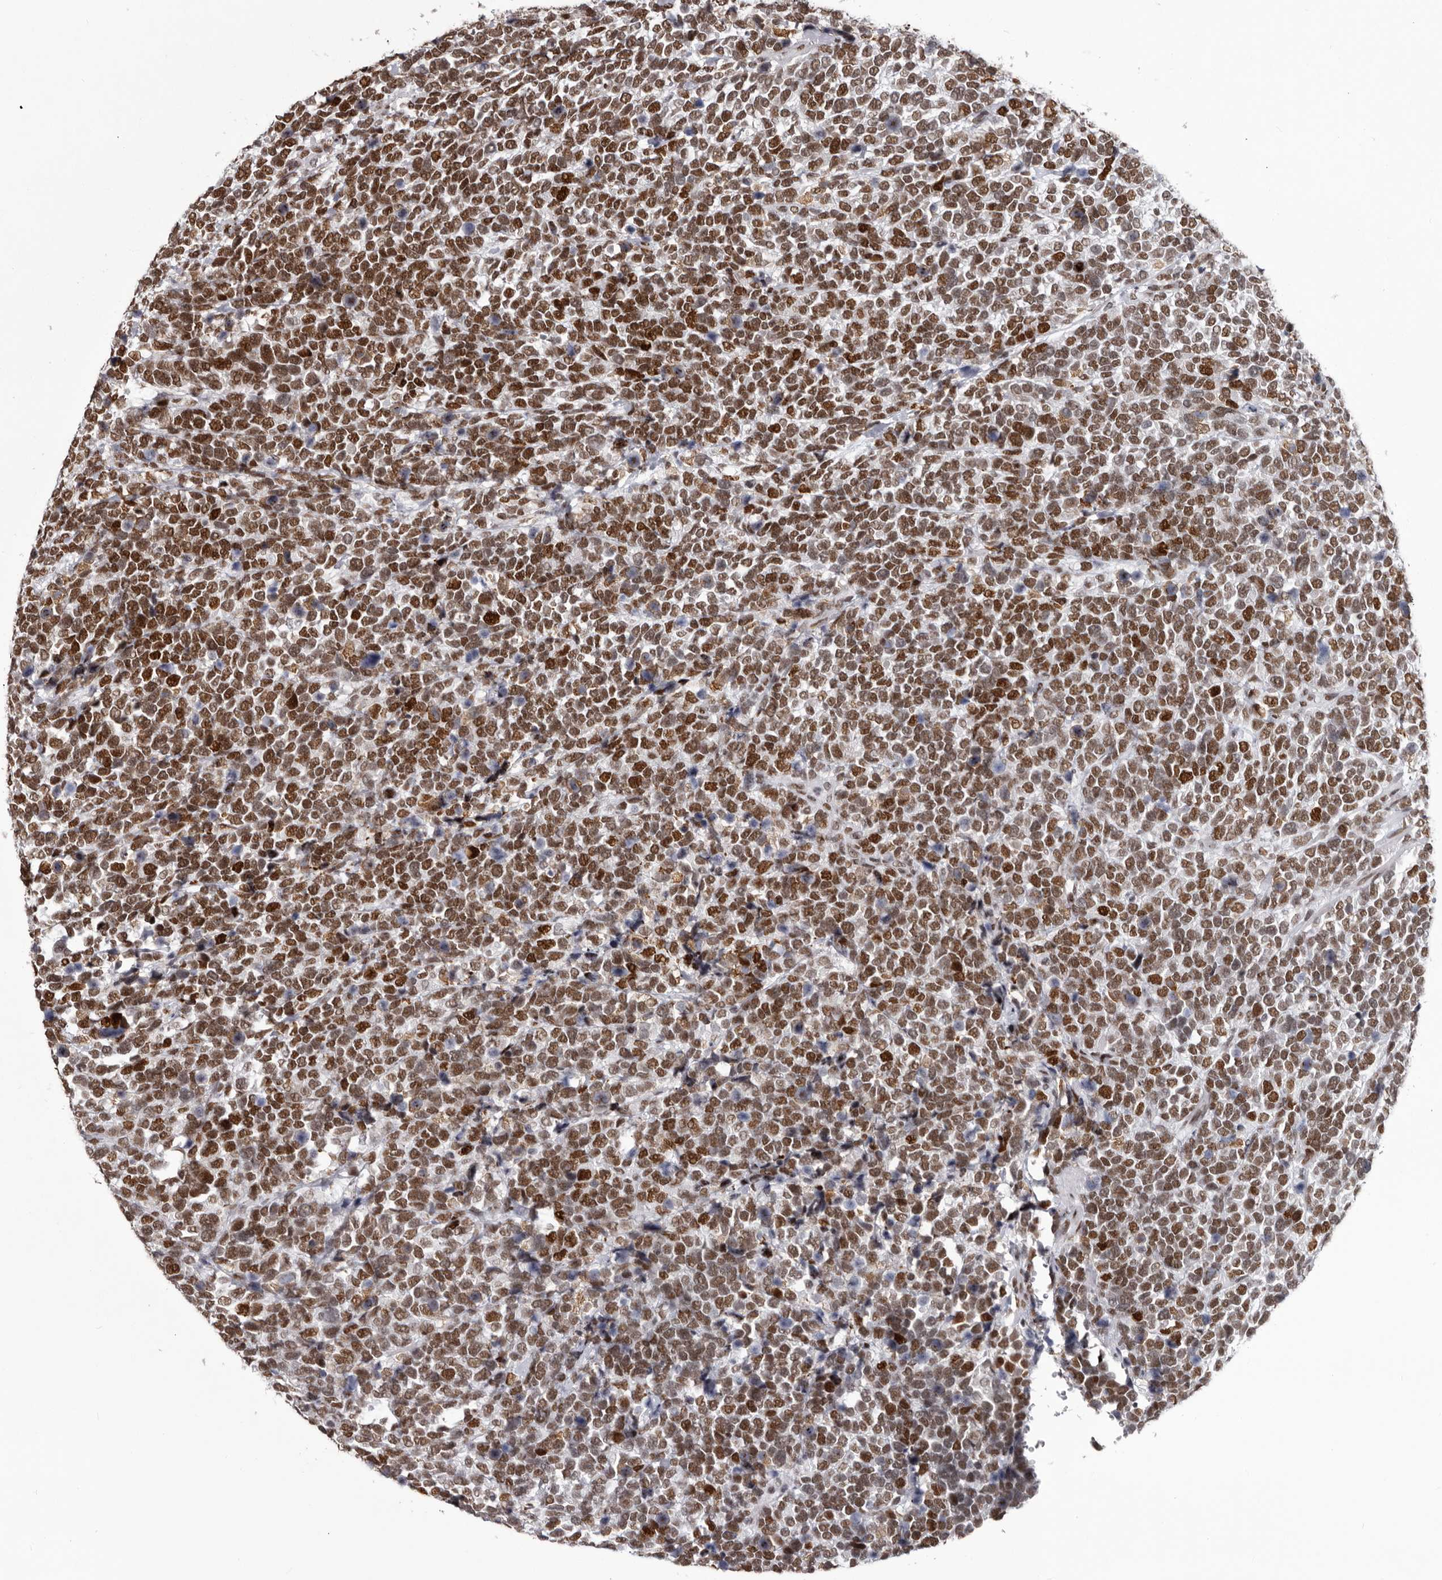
{"staining": {"intensity": "strong", "quantity": "25%-75%", "location": "nuclear"}, "tissue": "urothelial cancer", "cell_type": "Tumor cells", "image_type": "cancer", "snomed": [{"axis": "morphology", "description": "Urothelial carcinoma, High grade"}, {"axis": "topography", "description": "Urinary bladder"}], "caption": "DAB immunohistochemical staining of urothelial cancer exhibits strong nuclear protein expression in about 25%-75% of tumor cells.", "gene": "NUMA1", "patient": {"sex": "female", "age": 82}}